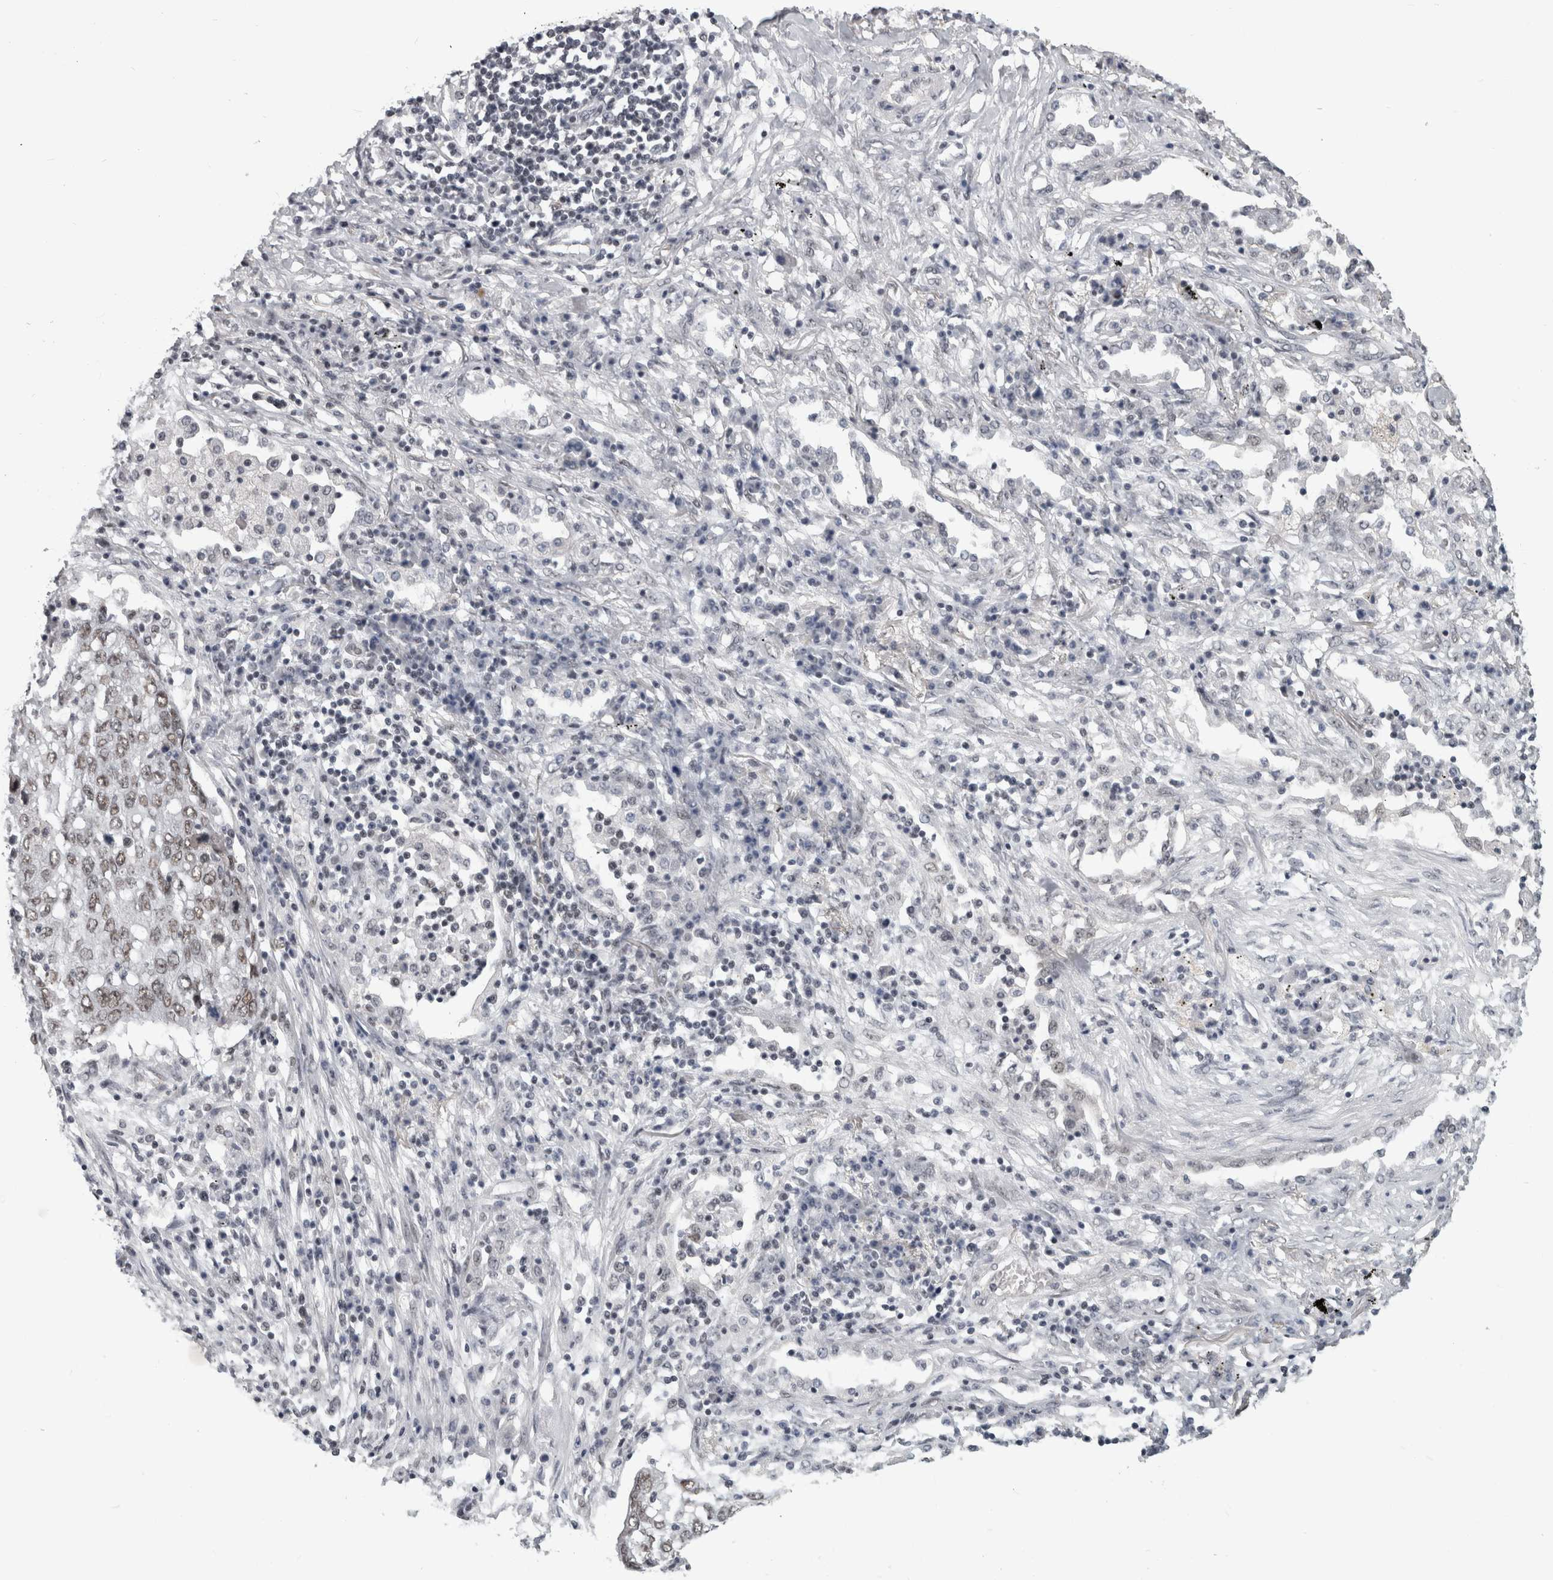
{"staining": {"intensity": "weak", "quantity": "25%-75%", "location": "nuclear"}, "tissue": "lung cancer", "cell_type": "Tumor cells", "image_type": "cancer", "snomed": [{"axis": "morphology", "description": "Squamous cell carcinoma, NOS"}, {"axis": "topography", "description": "Lung"}], "caption": "IHC of human lung cancer reveals low levels of weak nuclear staining in about 25%-75% of tumor cells. The staining was performed using DAB, with brown indicating positive protein expression. Nuclei are stained blue with hematoxylin.", "gene": "ARID4B", "patient": {"sex": "female", "age": 63}}